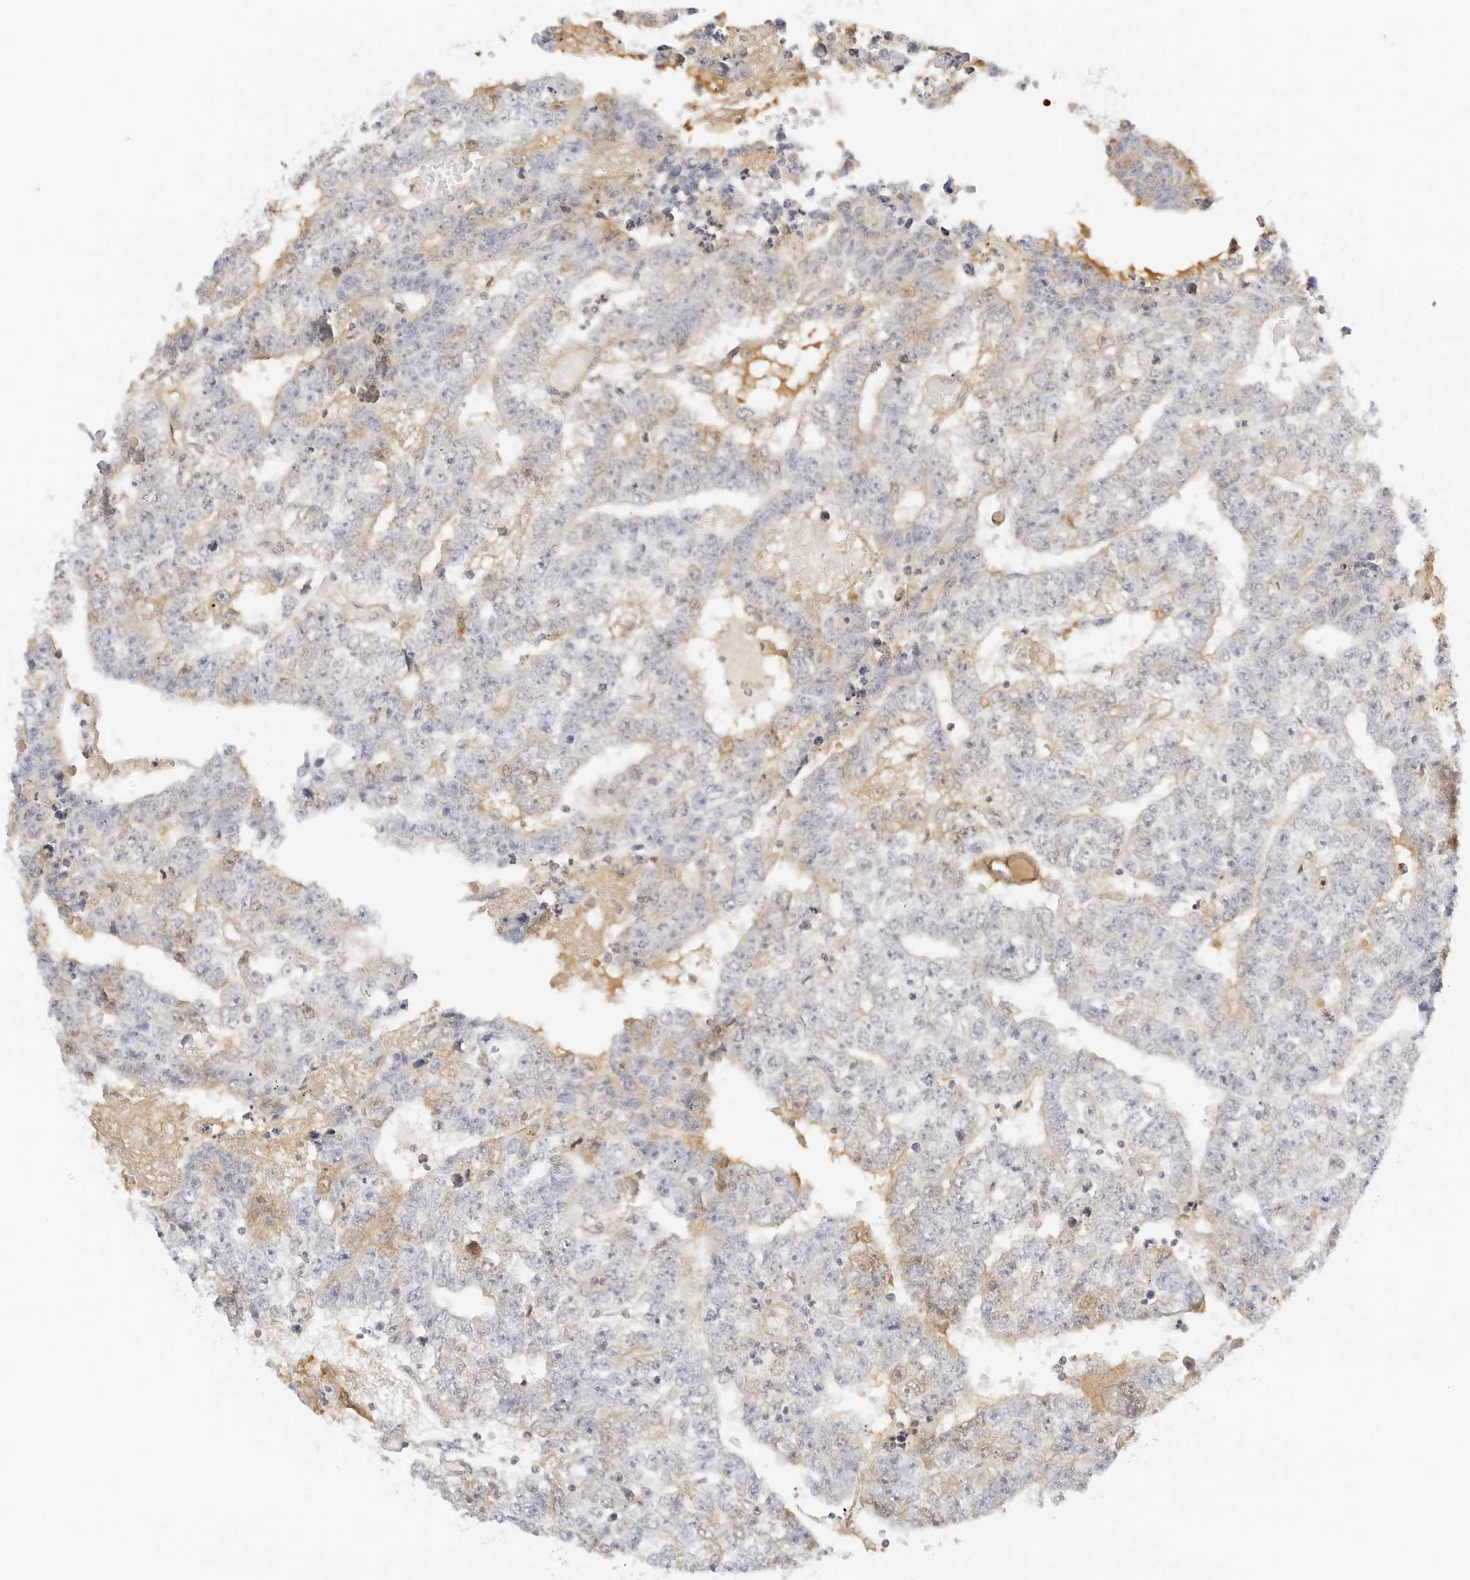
{"staining": {"intensity": "negative", "quantity": "none", "location": "none"}, "tissue": "testis cancer", "cell_type": "Tumor cells", "image_type": "cancer", "snomed": [{"axis": "morphology", "description": "Carcinoma, Embryonal, NOS"}, {"axis": "topography", "description": "Testis"}], "caption": "The histopathology image displays no staining of tumor cells in embryonal carcinoma (testis). The staining was performed using DAB (3,3'-diaminobenzidine) to visualize the protein expression in brown, while the nuclei were stained in blue with hematoxylin (Magnification: 20x).", "gene": "PKDCC", "patient": {"sex": "male", "age": 25}}